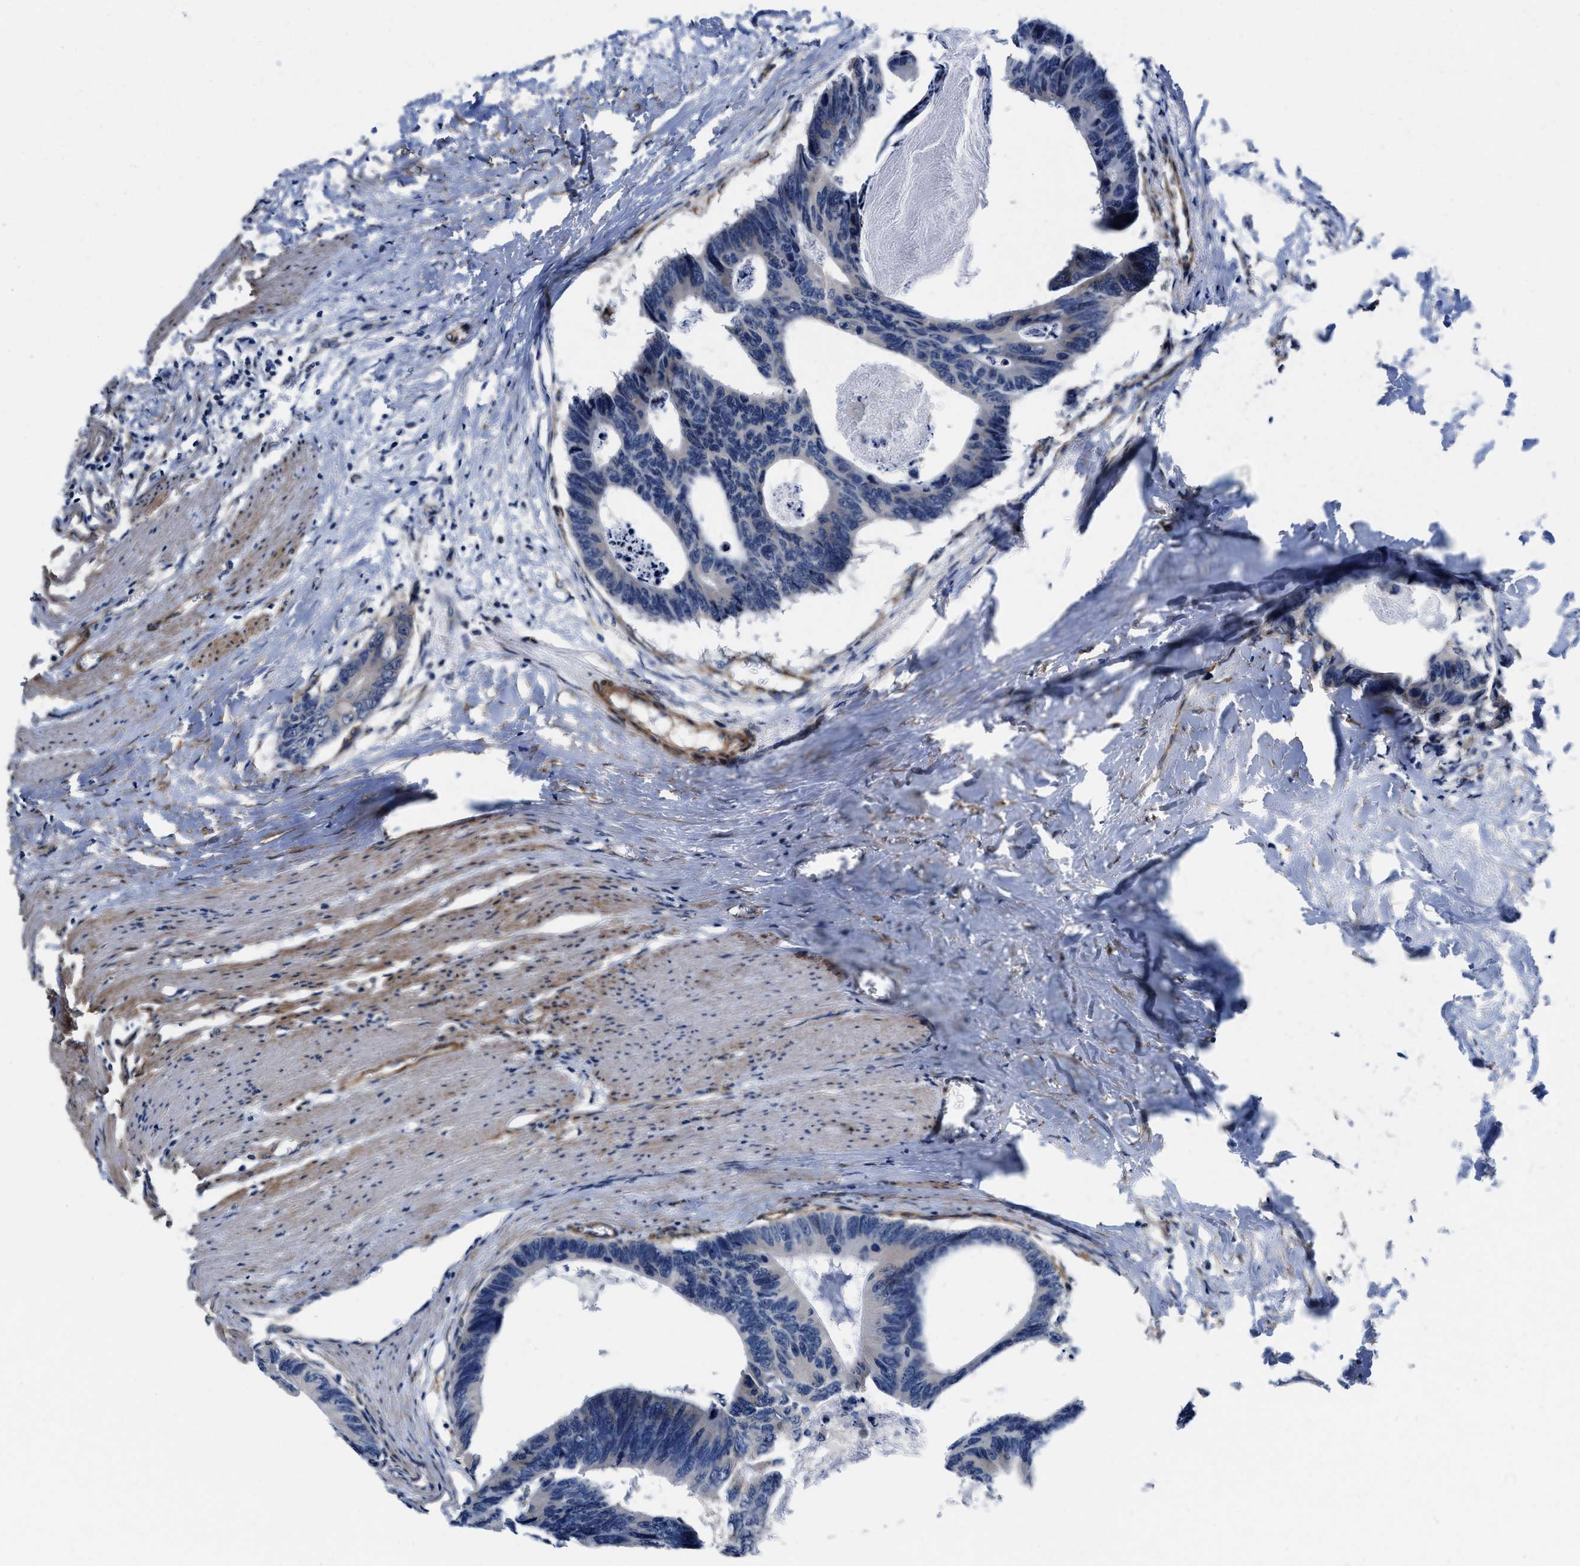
{"staining": {"intensity": "negative", "quantity": "none", "location": "none"}, "tissue": "colorectal cancer", "cell_type": "Tumor cells", "image_type": "cancer", "snomed": [{"axis": "morphology", "description": "Adenocarcinoma, NOS"}, {"axis": "topography", "description": "Colon"}], "caption": "An IHC image of colorectal cancer (adenocarcinoma) is shown. There is no staining in tumor cells of colorectal cancer (adenocarcinoma). (DAB immunohistochemistry (IHC) visualized using brightfield microscopy, high magnification).", "gene": "TGFB1I1", "patient": {"sex": "female", "age": 55}}